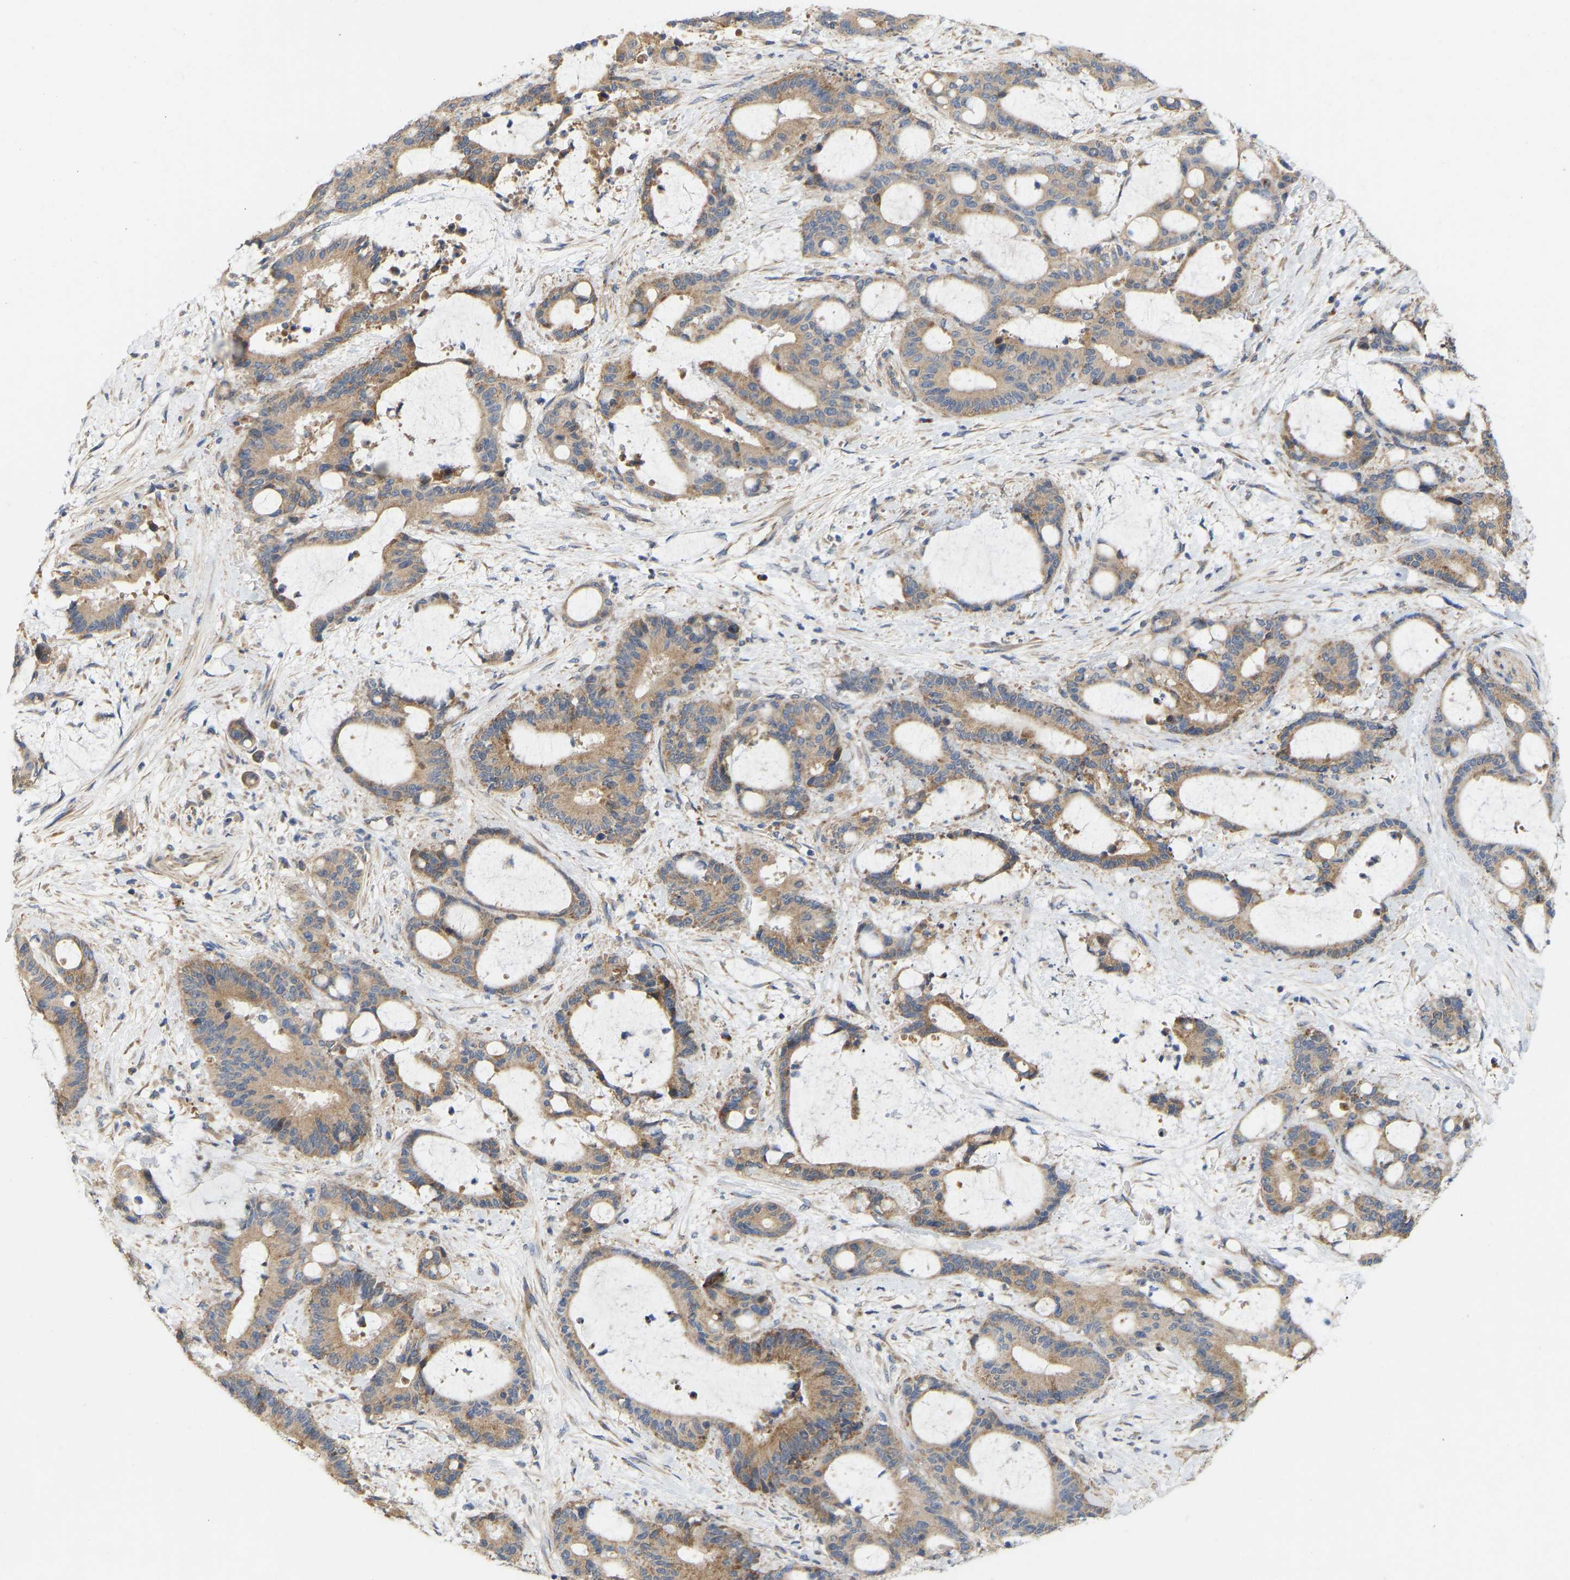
{"staining": {"intensity": "moderate", "quantity": ">75%", "location": "cytoplasmic/membranous"}, "tissue": "liver cancer", "cell_type": "Tumor cells", "image_type": "cancer", "snomed": [{"axis": "morphology", "description": "Normal tissue, NOS"}, {"axis": "morphology", "description": "Cholangiocarcinoma"}, {"axis": "topography", "description": "Liver"}, {"axis": "topography", "description": "Peripheral nerve tissue"}], "caption": "This is a histology image of immunohistochemistry staining of liver cancer, which shows moderate expression in the cytoplasmic/membranous of tumor cells.", "gene": "HACD2", "patient": {"sex": "female", "age": 73}}